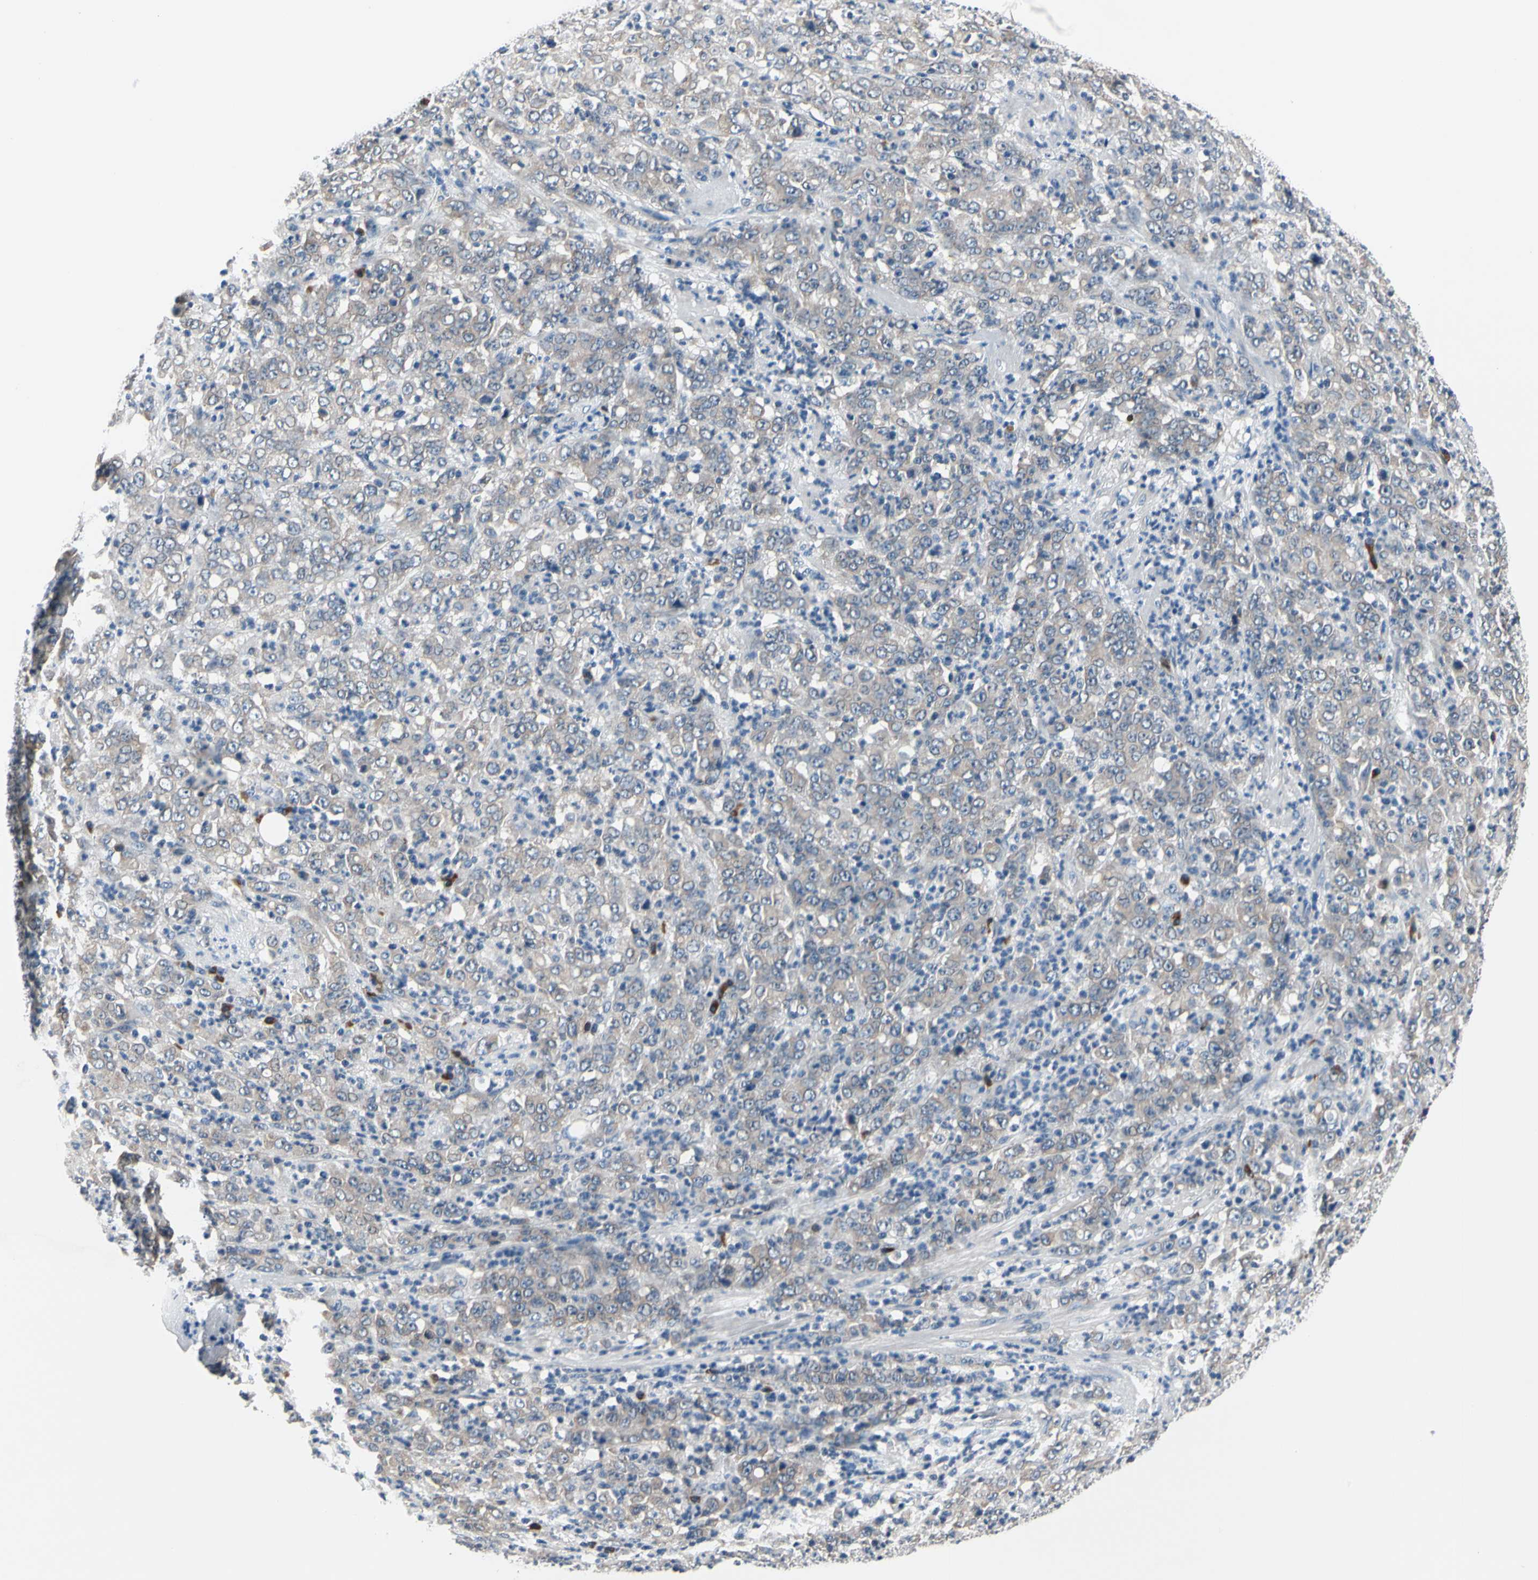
{"staining": {"intensity": "weak", "quantity": "25%-75%", "location": "cytoplasmic/membranous"}, "tissue": "stomach cancer", "cell_type": "Tumor cells", "image_type": "cancer", "snomed": [{"axis": "morphology", "description": "Adenocarcinoma, NOS"}, {"axis": "topography", "description": "Stomach, lower"}], "caption": "Immunohistochemistry (IHC) micrograph of neoplastic tissue: stomach adenocarcinoma stained using immunohistochemistry (IHC) shows low levels of weak protein expression localized specifically in the cytoplasmic/membranous of tumor cells, appearing as a cytoplasmic/membranous brown color.", "gene": "SELENOK", "patient": {"sex": "female", "age": 71}}